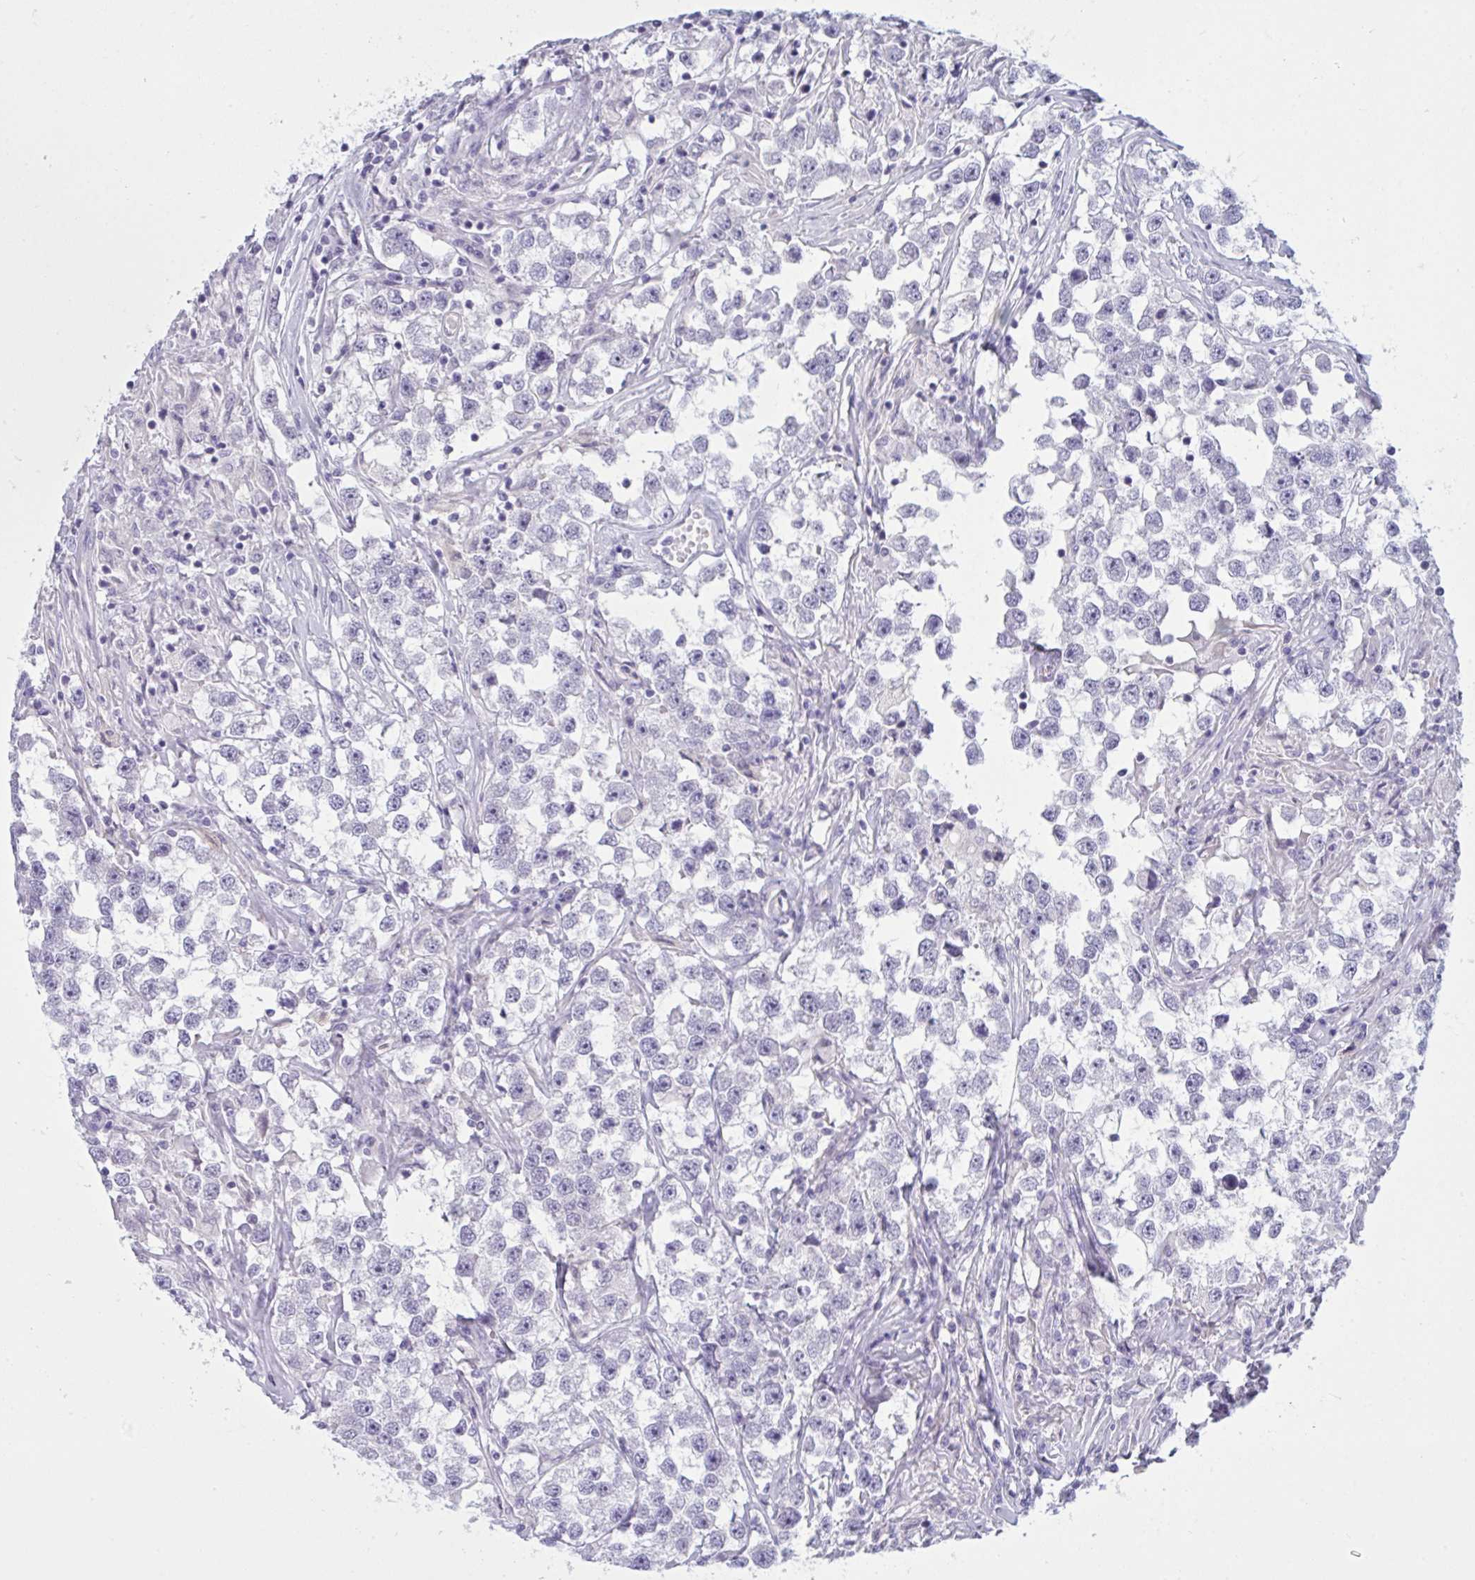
{"staining": {"intensity": "negative", "quantity": "none", "location": "none"}, "tissue": "testis cancer", "cell_type": "Tumor cells", "image_type": "cancer", "snomed": [{"axis": "morphology", "description": "Seminoma, NOS"}, {"axis": "topography", "description": "Testis"}], "caption": "Immunohistochemical staining of seminoma (testis) reveals no significant positivity in tumor cells. (Immunohistochemistry, brightfield microscopy, high magnification).", "gene": "OR1L3", "patient": {"sex": "male", "age": 46}}